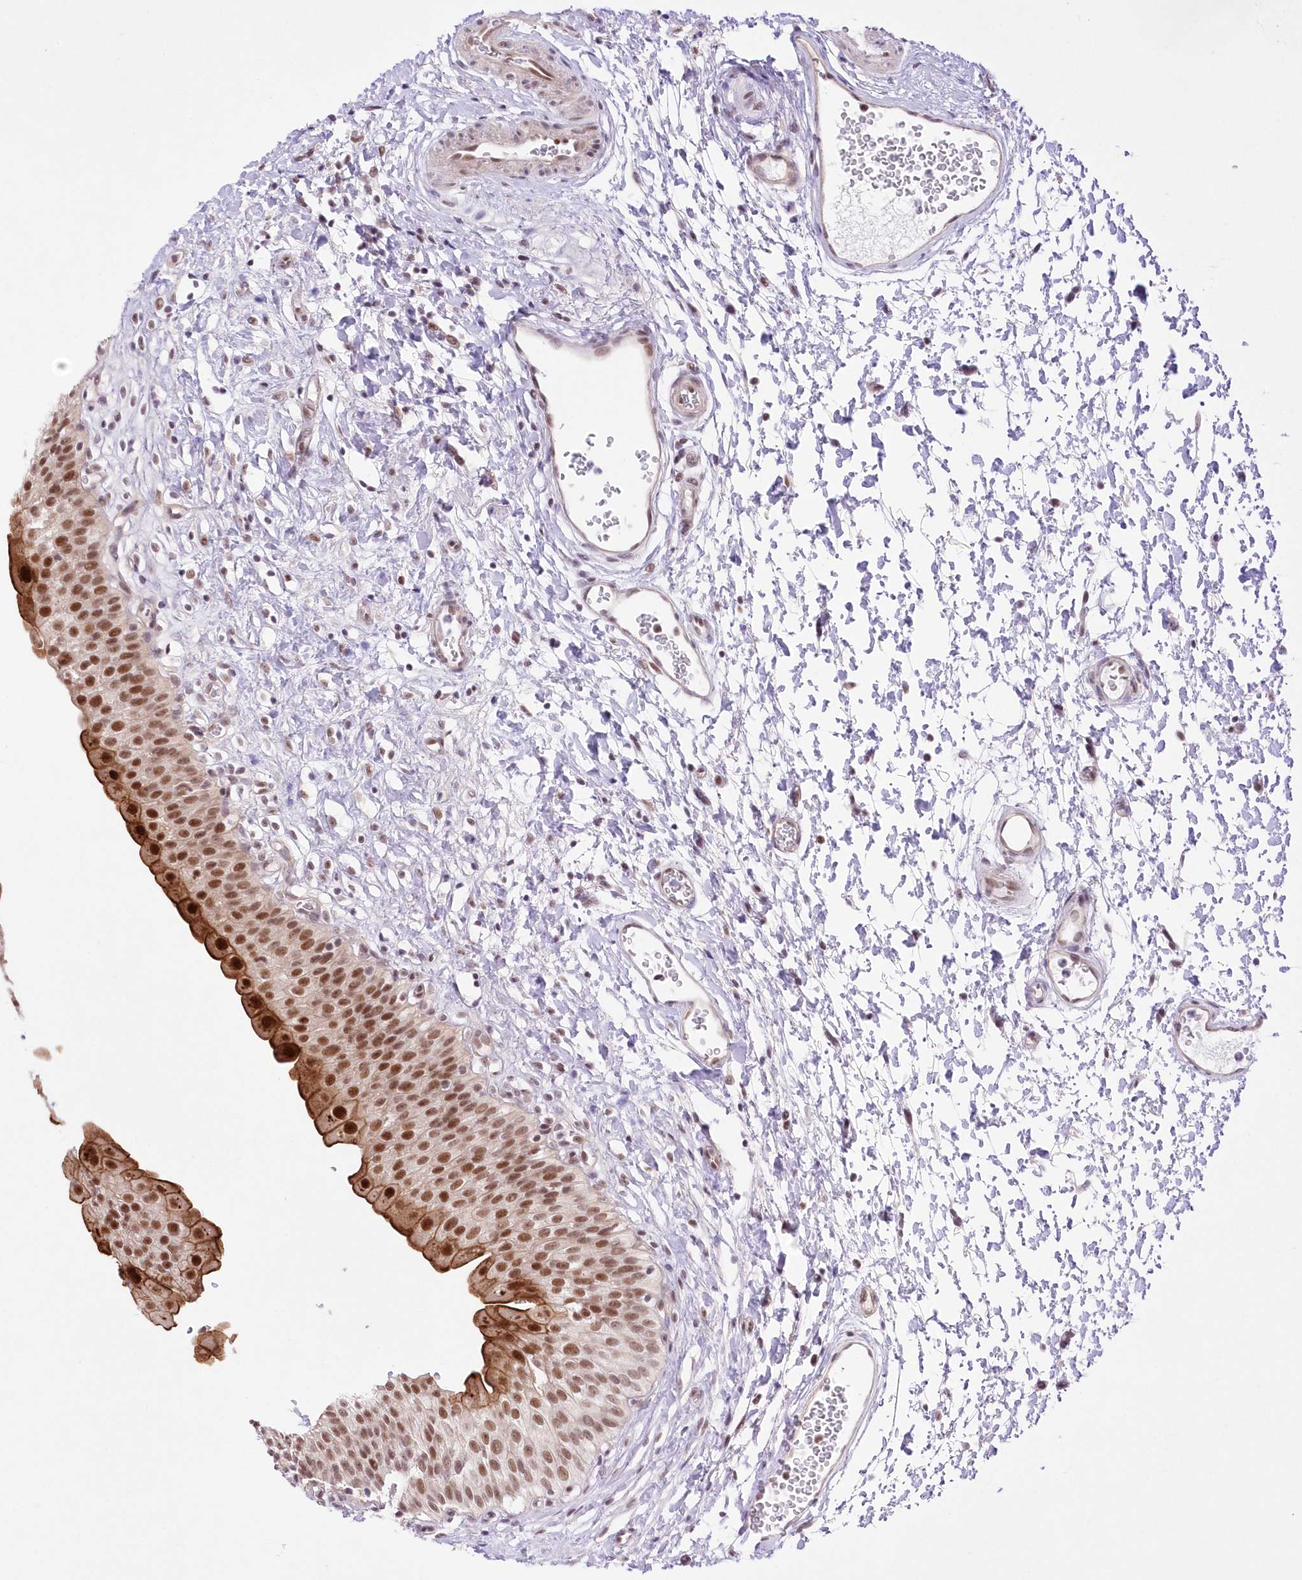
{"staining": {"intensity": "strong", "quantity": ">75%", "location": "cytoplasmic/membranous,nuclear"}, "tissue": "urinary bladder", "cell_type": "Urothelial cells", "image_type": "normal", "snomed": [{"axis": "morphology", "description": "Normal tissue, NOS"}, {"axis": "topography", "description": "Urinary bladder"}], "caption": "Urinary bladder stained with a brown dye displays strong cytoplasmic/membranous,nuclear positive positivity in about >75% of urothelial cells.", "gene": "NSUN2", "patient": {"sex": "male", "age": 51}}